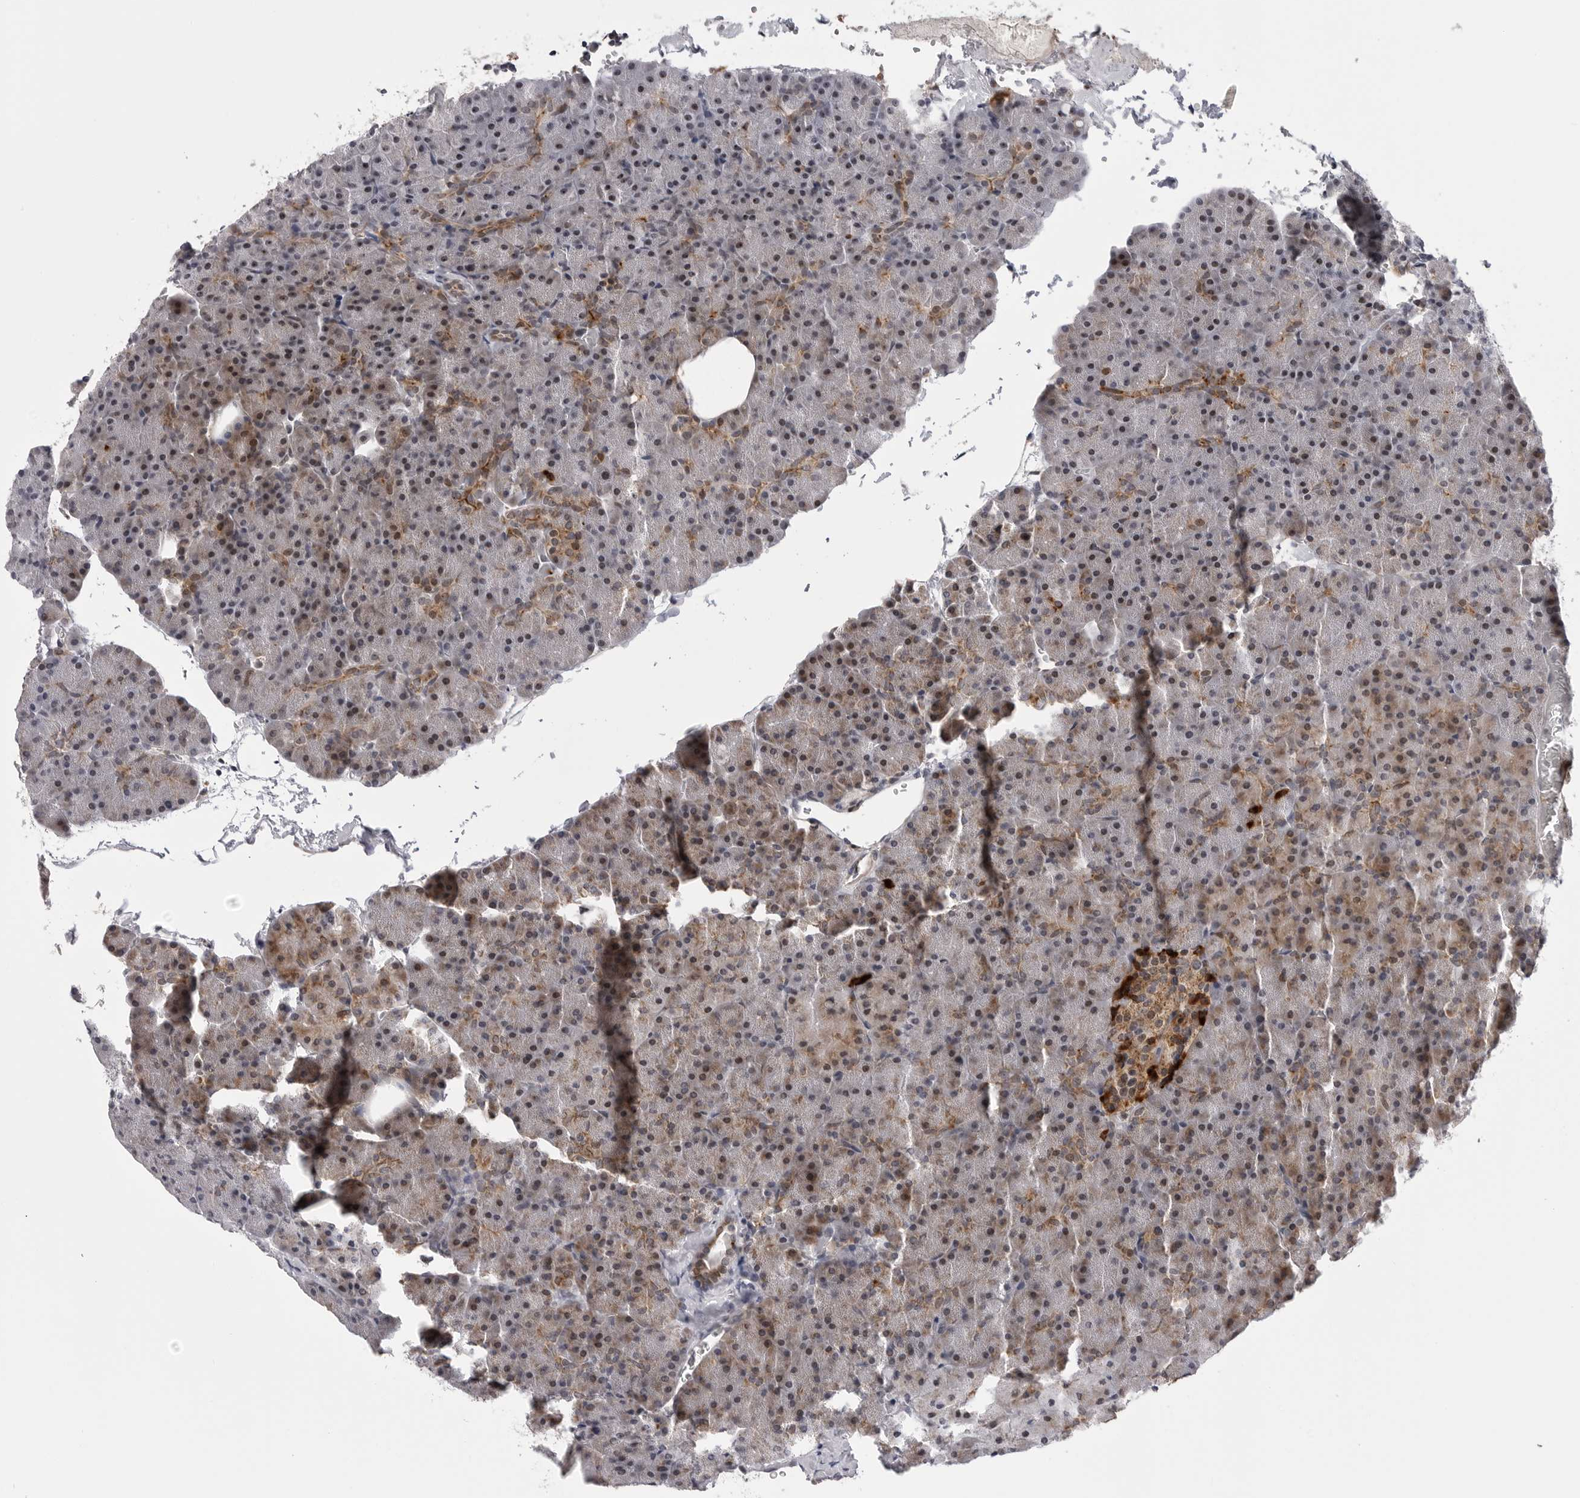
{"staining": {"intensity": "moderate", "quantity": "25%-75%", "location": "cytoplasmic/membranous"}, "tissue": "pancreas", "cell_type": "Exocrine glandular cells", "image_type": "normal", "snomed": [{"axis": "morphology", "description": "Normal tissue, NOS"}, {"axis": "morphology", "description": "Carcinoid, malignant, NOS"}, {"axis": "topography", "description": "Pancreas"}], "caption": "DAB (3,3'-diaminobenzidine) immunohistochemical staining of benign pancreas displays moderate cytoplasmic/membranous protein positivity in about 25%-75% of exocrine glandular cells. The staining was performed using DAB (3,3'-diaminobenzidine), with brown indicating positive protein expression. Nuclei are stained blue with hematoxylin.", "gene": "CDK20", "patient": {"sex": "female", "age": 35}}